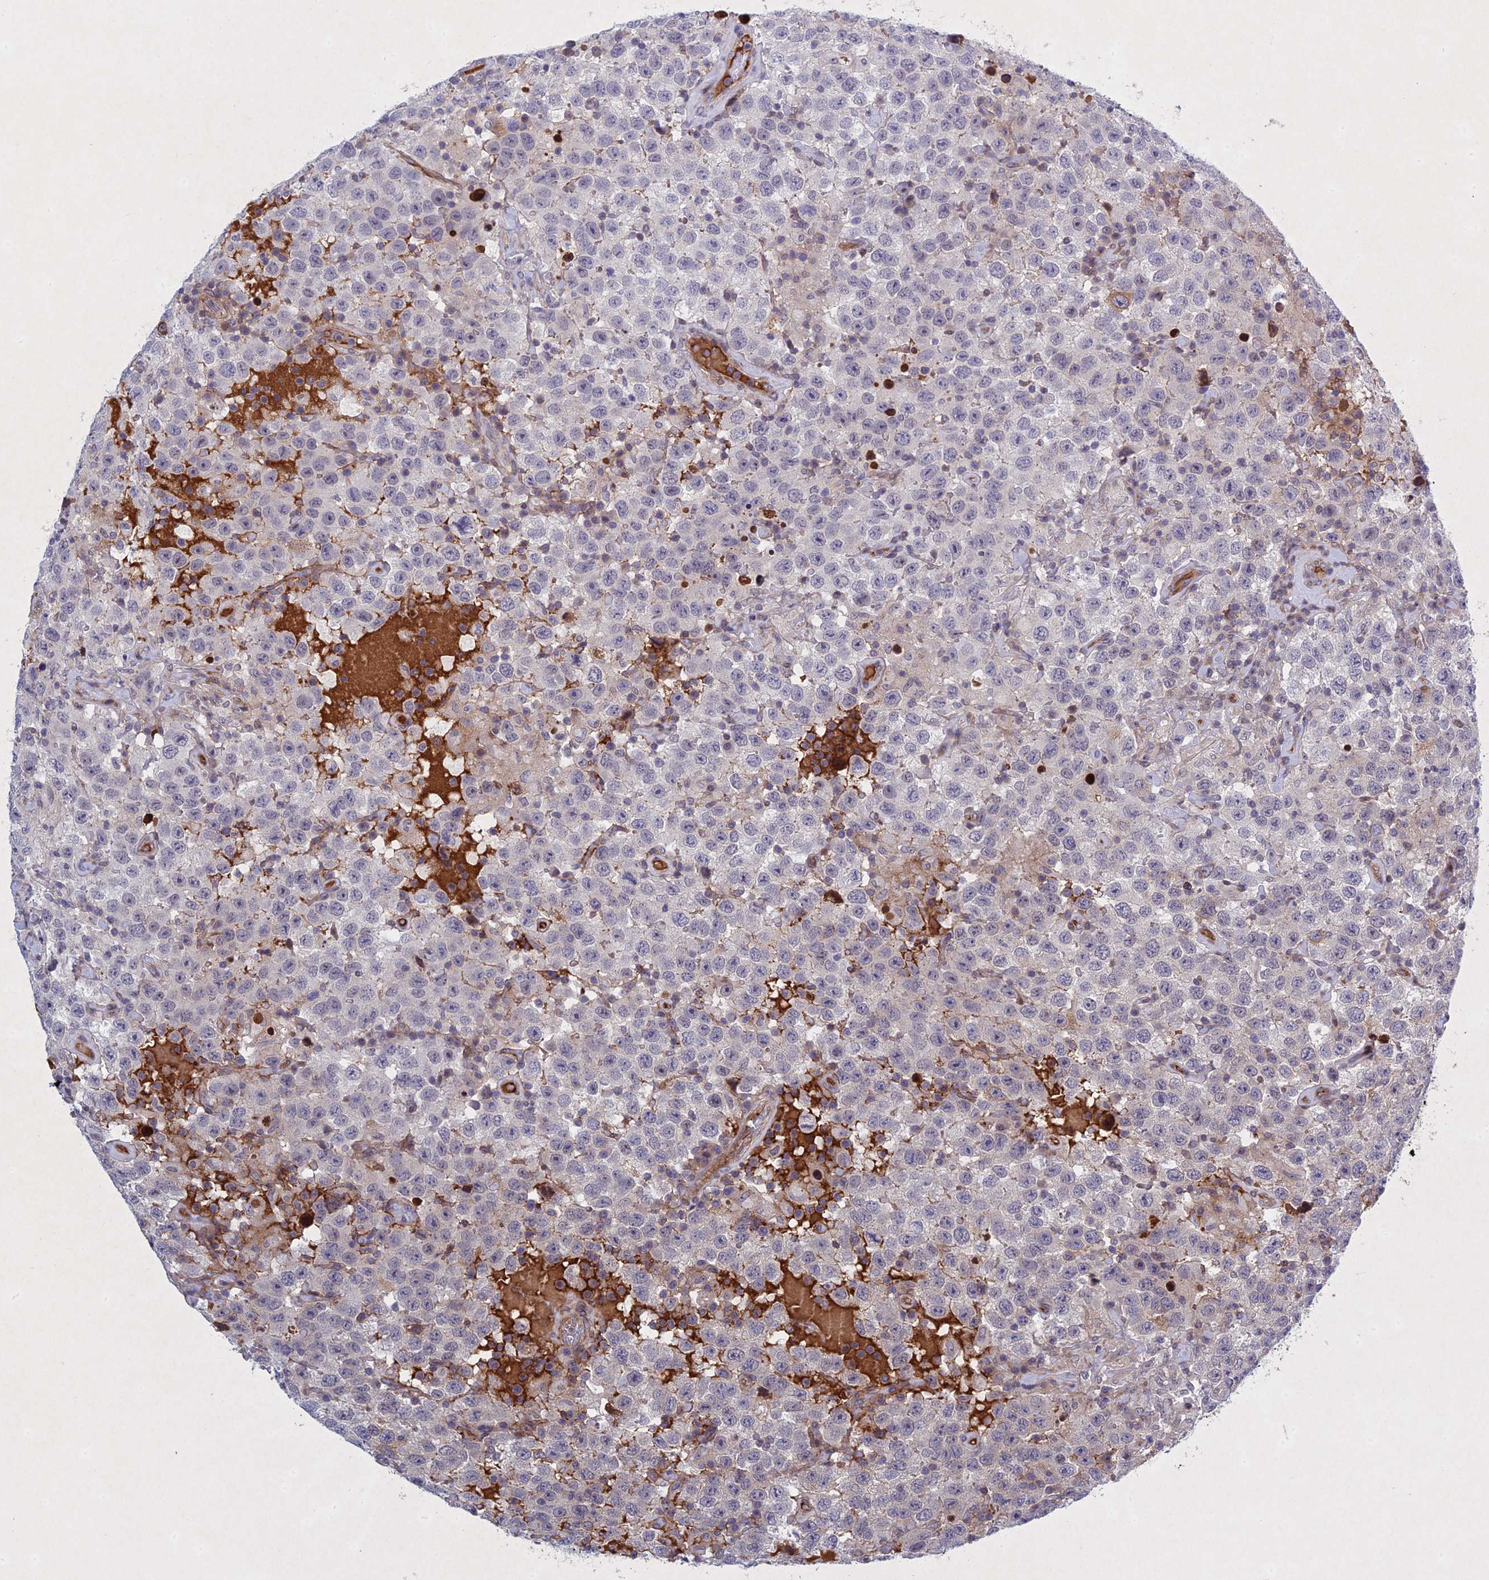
{"staining": {"intensity": "weak", "quantity": "<25%", "location": "cytoplasmic/membranous"}, "tissue": "testis cancer", "cell_type": "Tumor cells", "image_type": "cancer", "snomed": [{"axis": "morphology", "description": "Seminoma, NOS"}, {"axis": "topography", "description": "Testis"}], "caption": "Immunohistochemistry (IHC) of human testis cancer (seminoma) demonstrates no positivity in tumor cells. (Brightfield microscopy of DAB IHC at high magnification).", "gene": "PTHLH", "patient": {"sex": "male", "age": 41}}